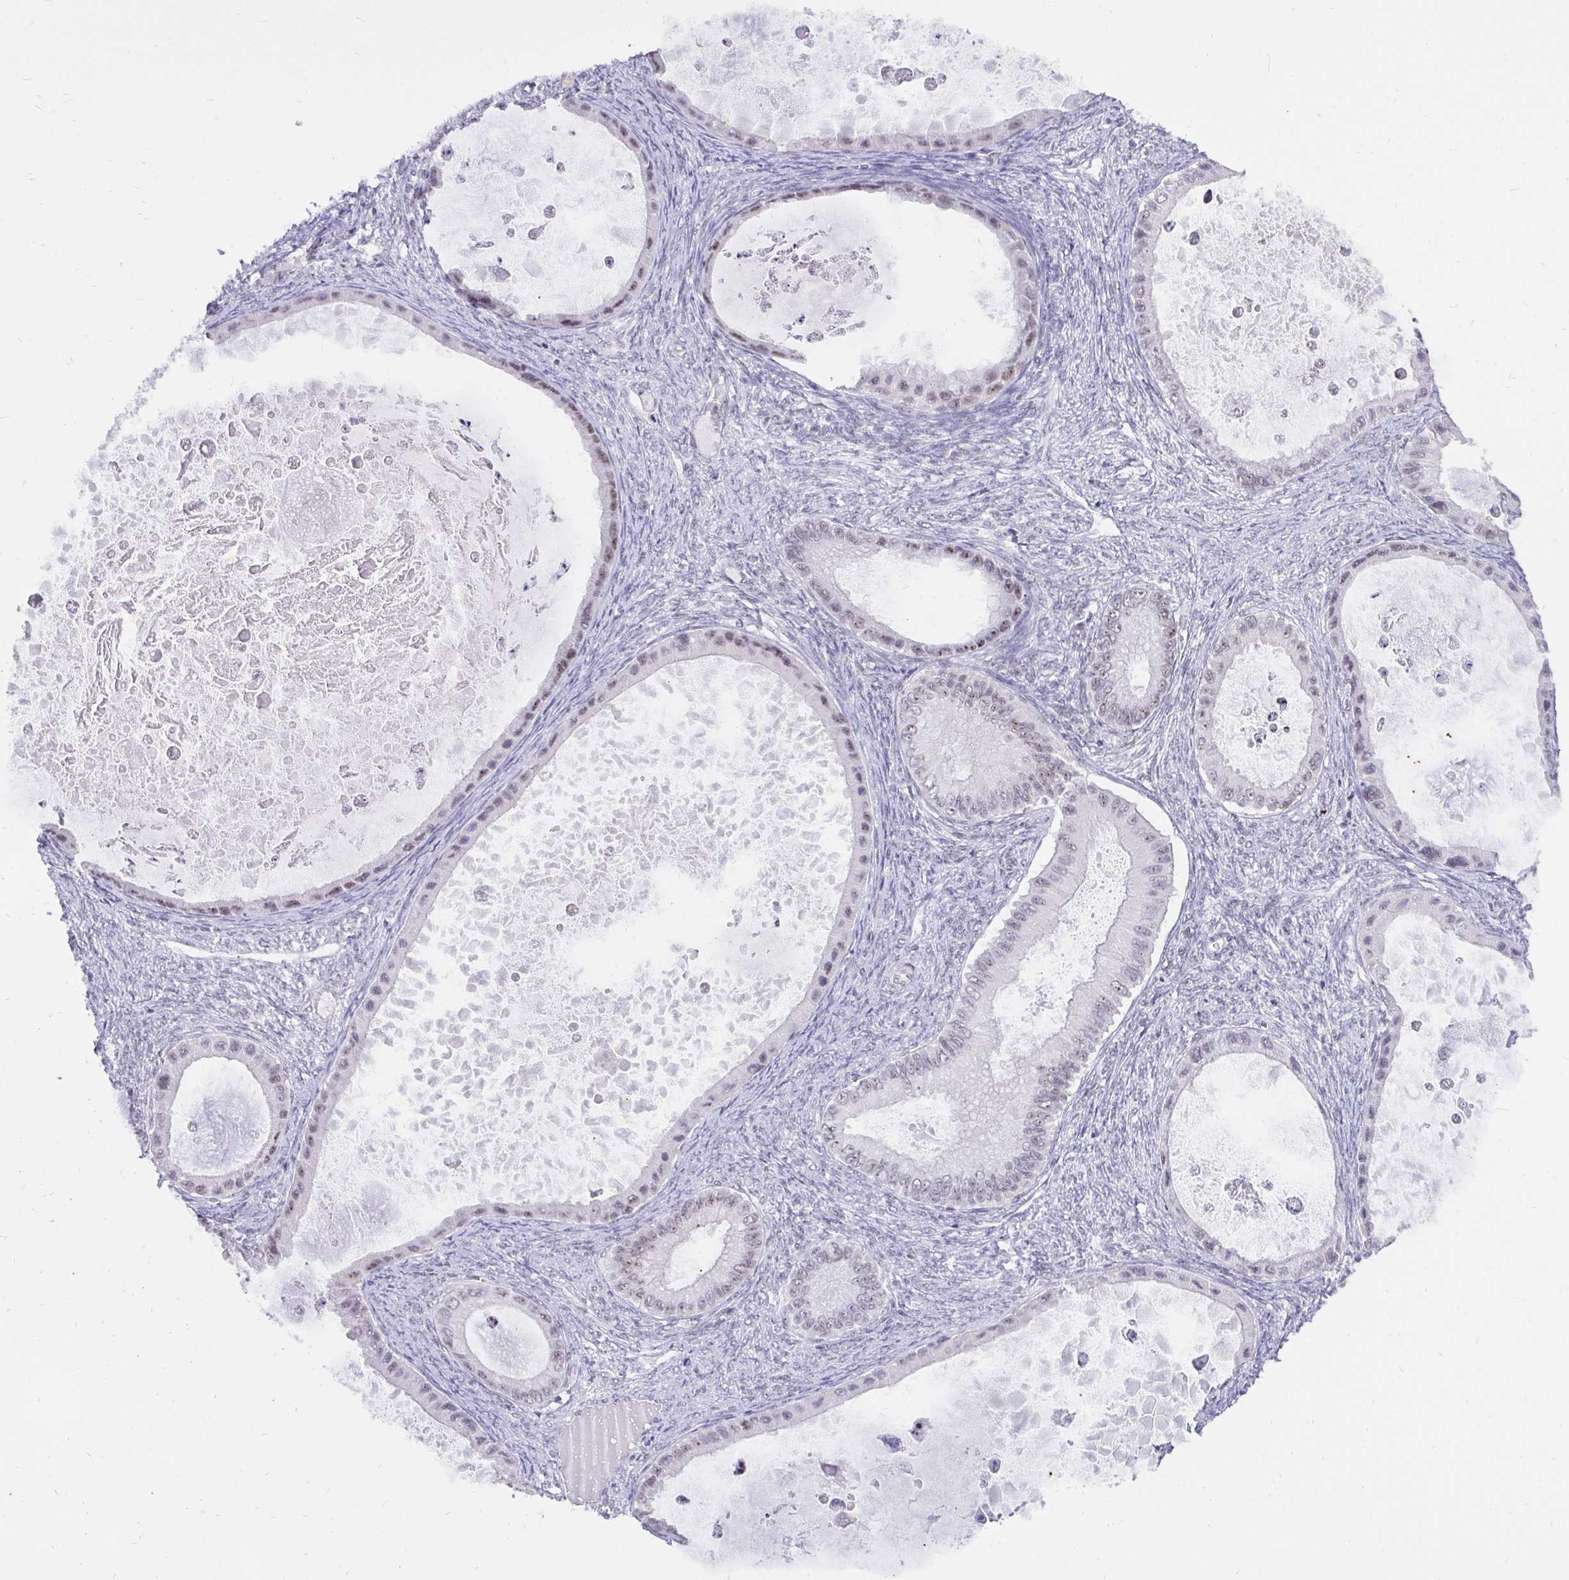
{"staining": {"intensity": "weak", "quantity": "25%-75%", "location": "nuclear"}, "tissue": "ovarian cancer", "cell_type": "Tumor cells", "image_type": "cancer", "snomed": [{"axis": "morphology", "description": "Cystadenocarcinoma, mucinous, NOS"}, {"axis": "topography", "description": "Ovary"}], "caption": "Ovarian mucinous cystadenocarcinoma tissue demonstrates weak nuclear expression in approximately 25%-75% of tumor cells", "gene": "ZNF860", "patient": {"sex": "female", "age": 64}}